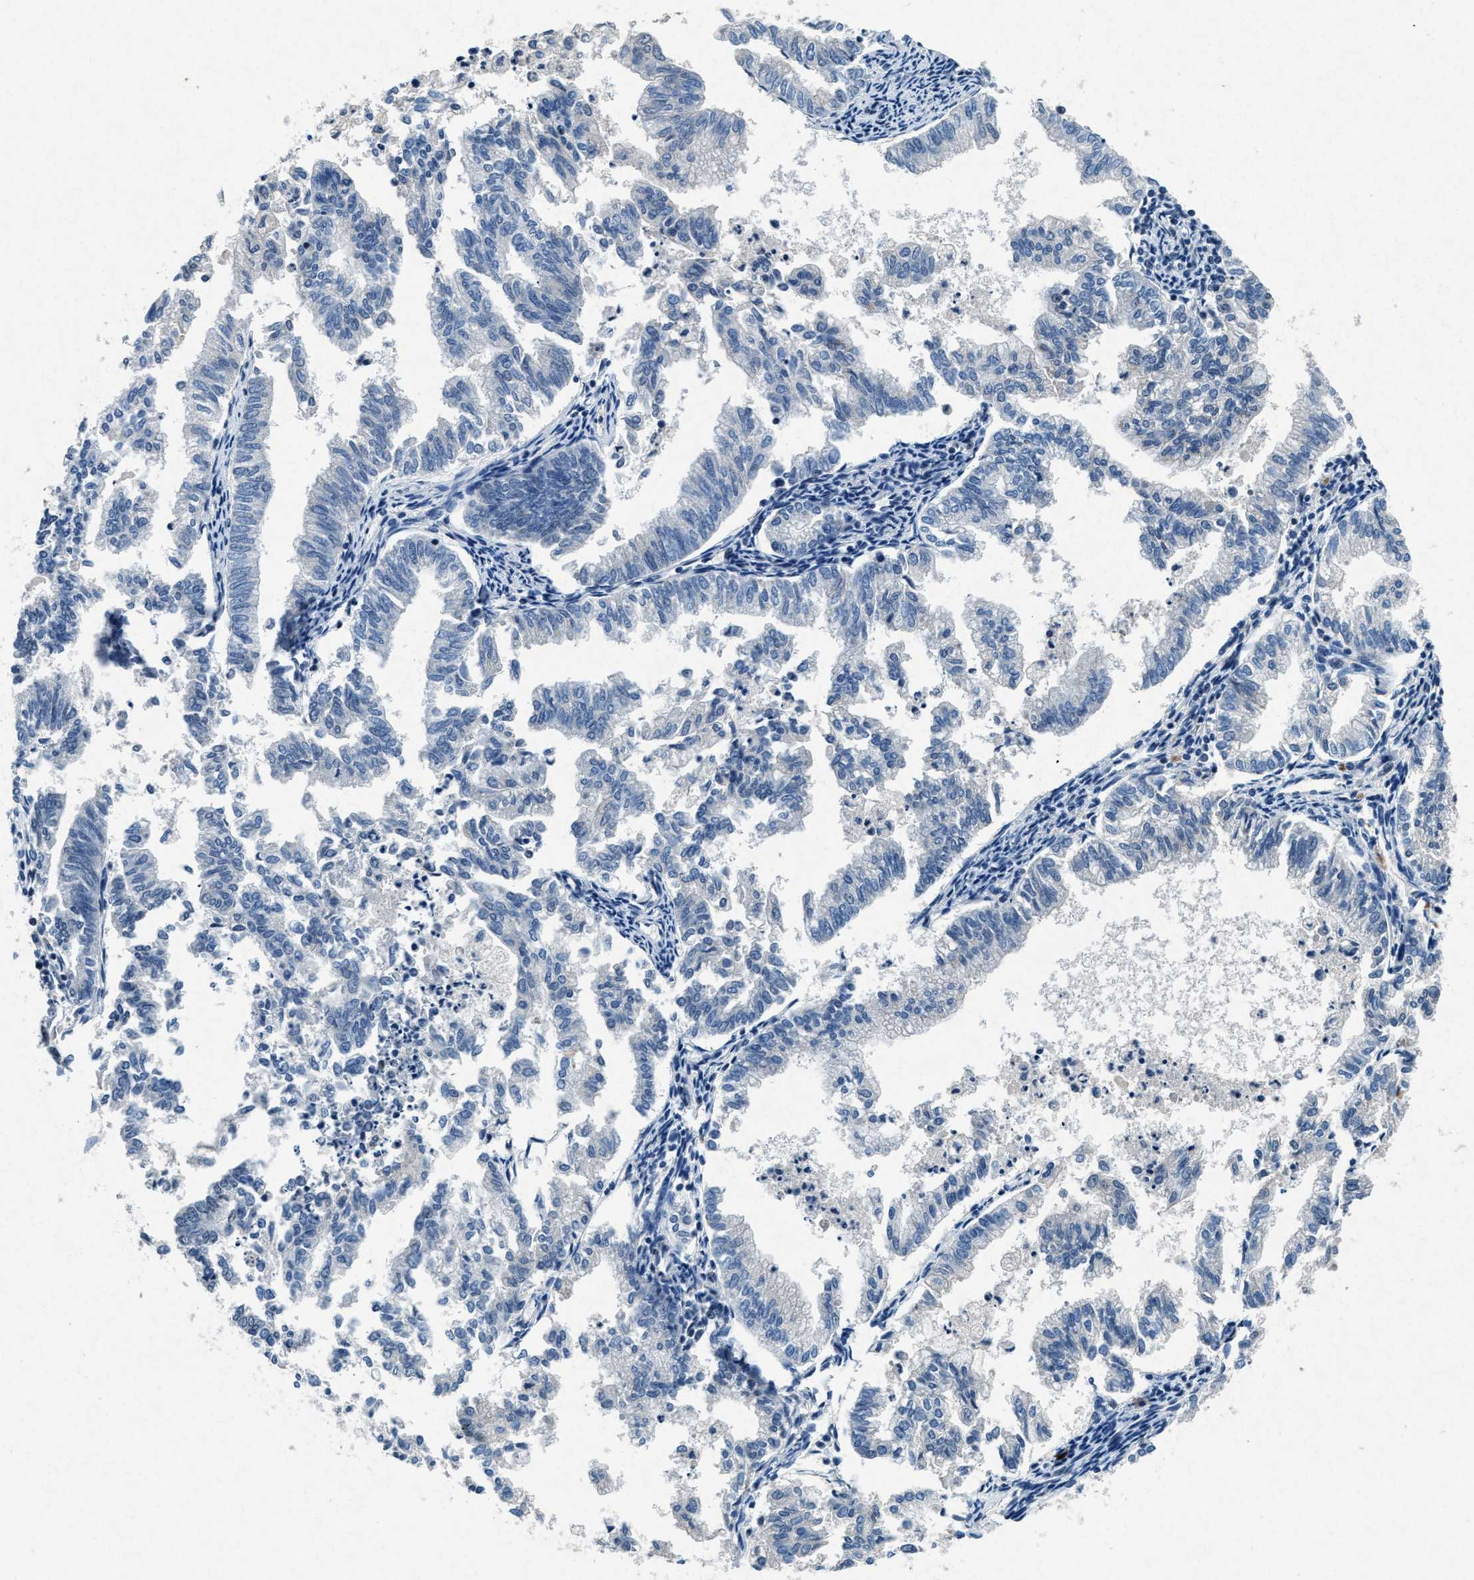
{"staining": {"intensity": "negative", "quantity": "none", "location": "none"}, "tissue": "endometrial cancer", "cell_type": "Tumor cells", "image_type": "cancer", "snomed": [{"axis": "morphology", "description": "Necrosis, NOS"}, {"axis": "morphology", "description": "Adenocarcinoma, NOS"}, {"axis": "topography", "description": "Endometrium"}], "caption": "Immunohistochemistry of human endometrial cancer (adenocarcinoma) demonstrates no staining in tumor cells.", "gene": "PHLDA1", "patient": {"sex": "female", "age": 79}}